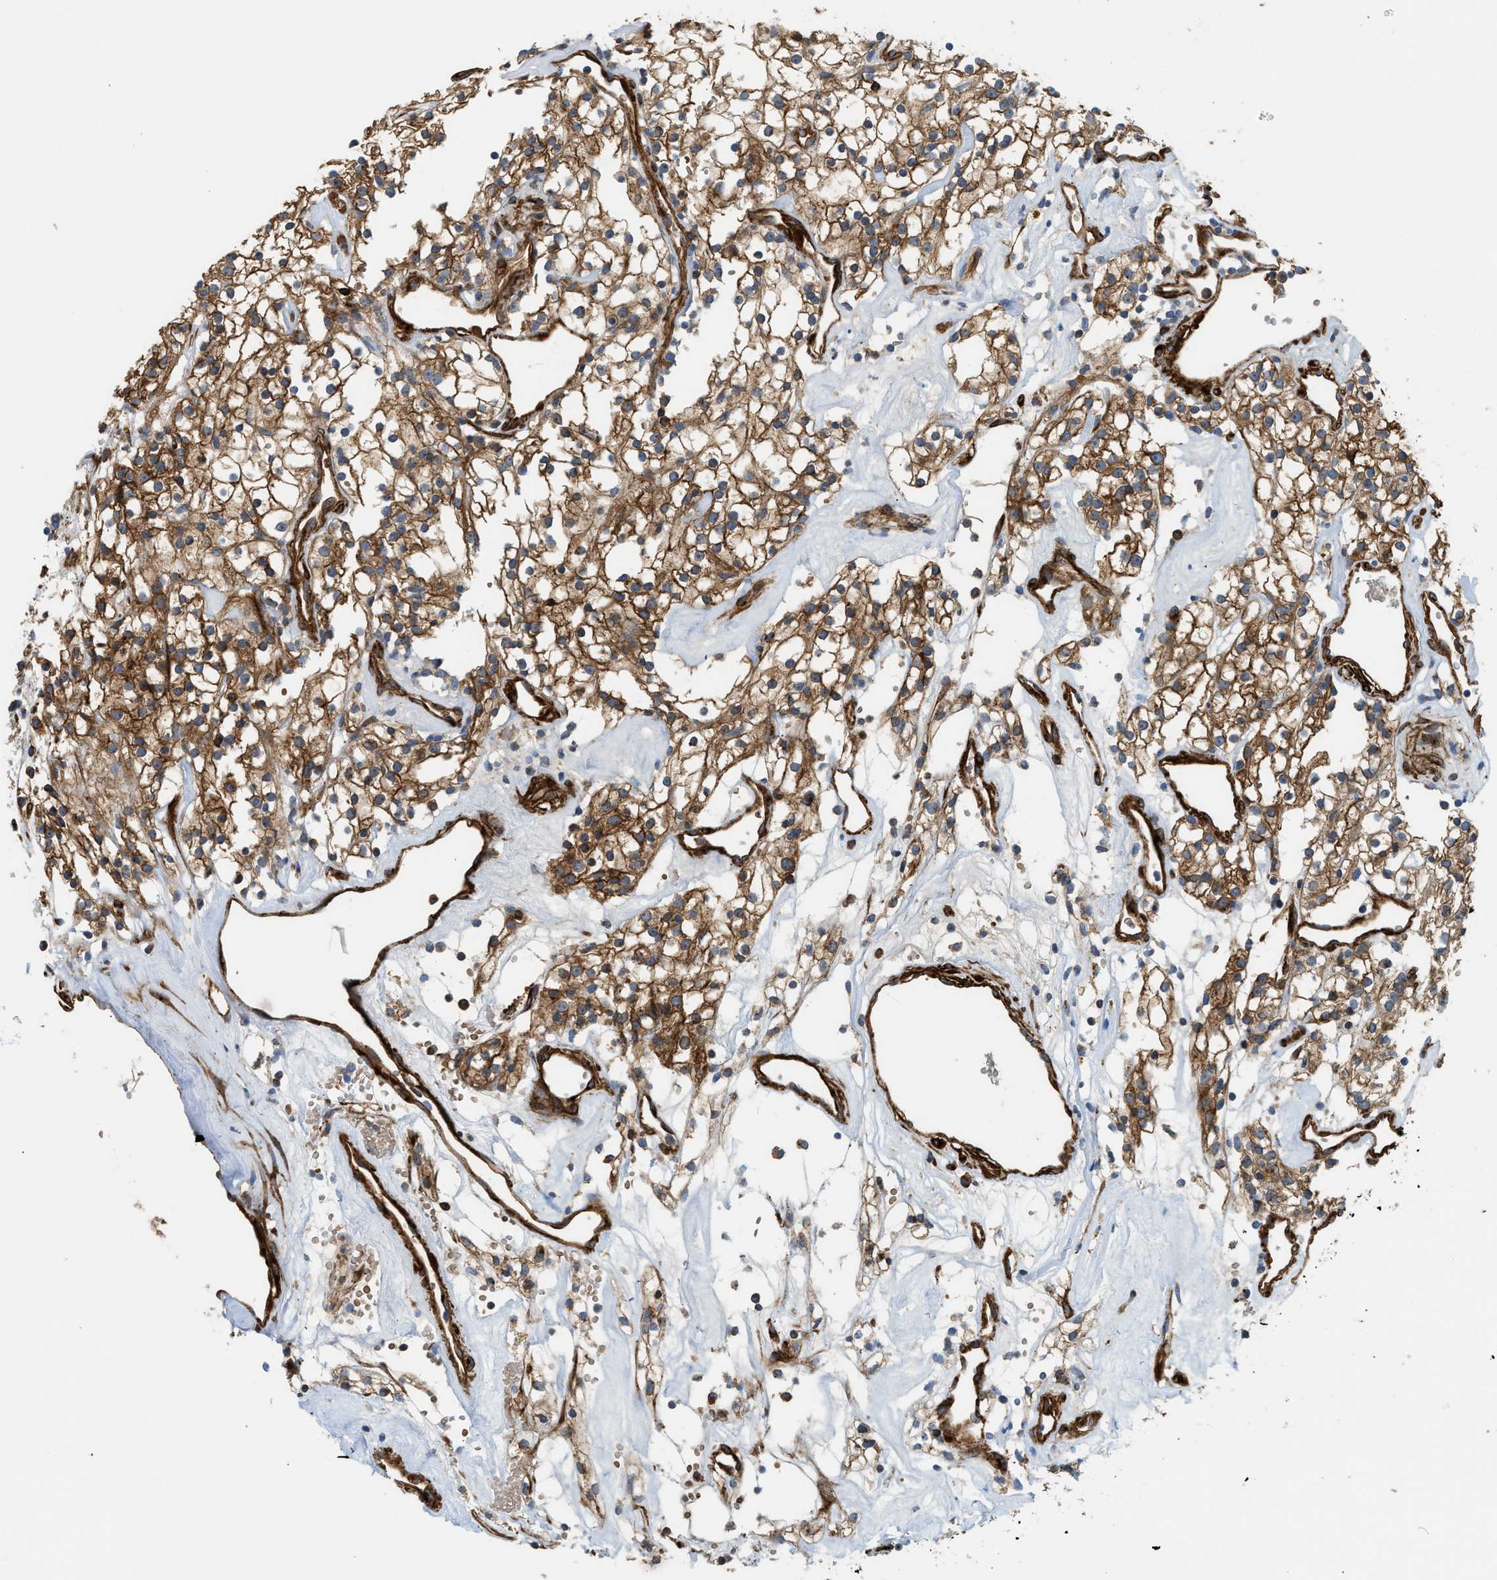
{"staining": {"intensity": "moderate", "quantity": ">75%", "location": "cytoplasmic/membranous"}, "tissue": "renal cancer", "cell_type": "Tumor cells", "image_type": "cancer", "snomed": [{"axis": "morphology", "description": "Adenocarcinoma, NOS"}, {"axis": "topography", "description": "Kidney"}], "caption": "Protein expression analysis of human adenocarcinoma (renal) reveals moderate cytoplasmic/membranous expression in about >75% of tumor cells. (DAB (3,3'-diaminobenzidine) IHC with brightfield microscopy, high magnification).", "gene": "HIP1", "patient": {"sex": "male", "age": 59}}